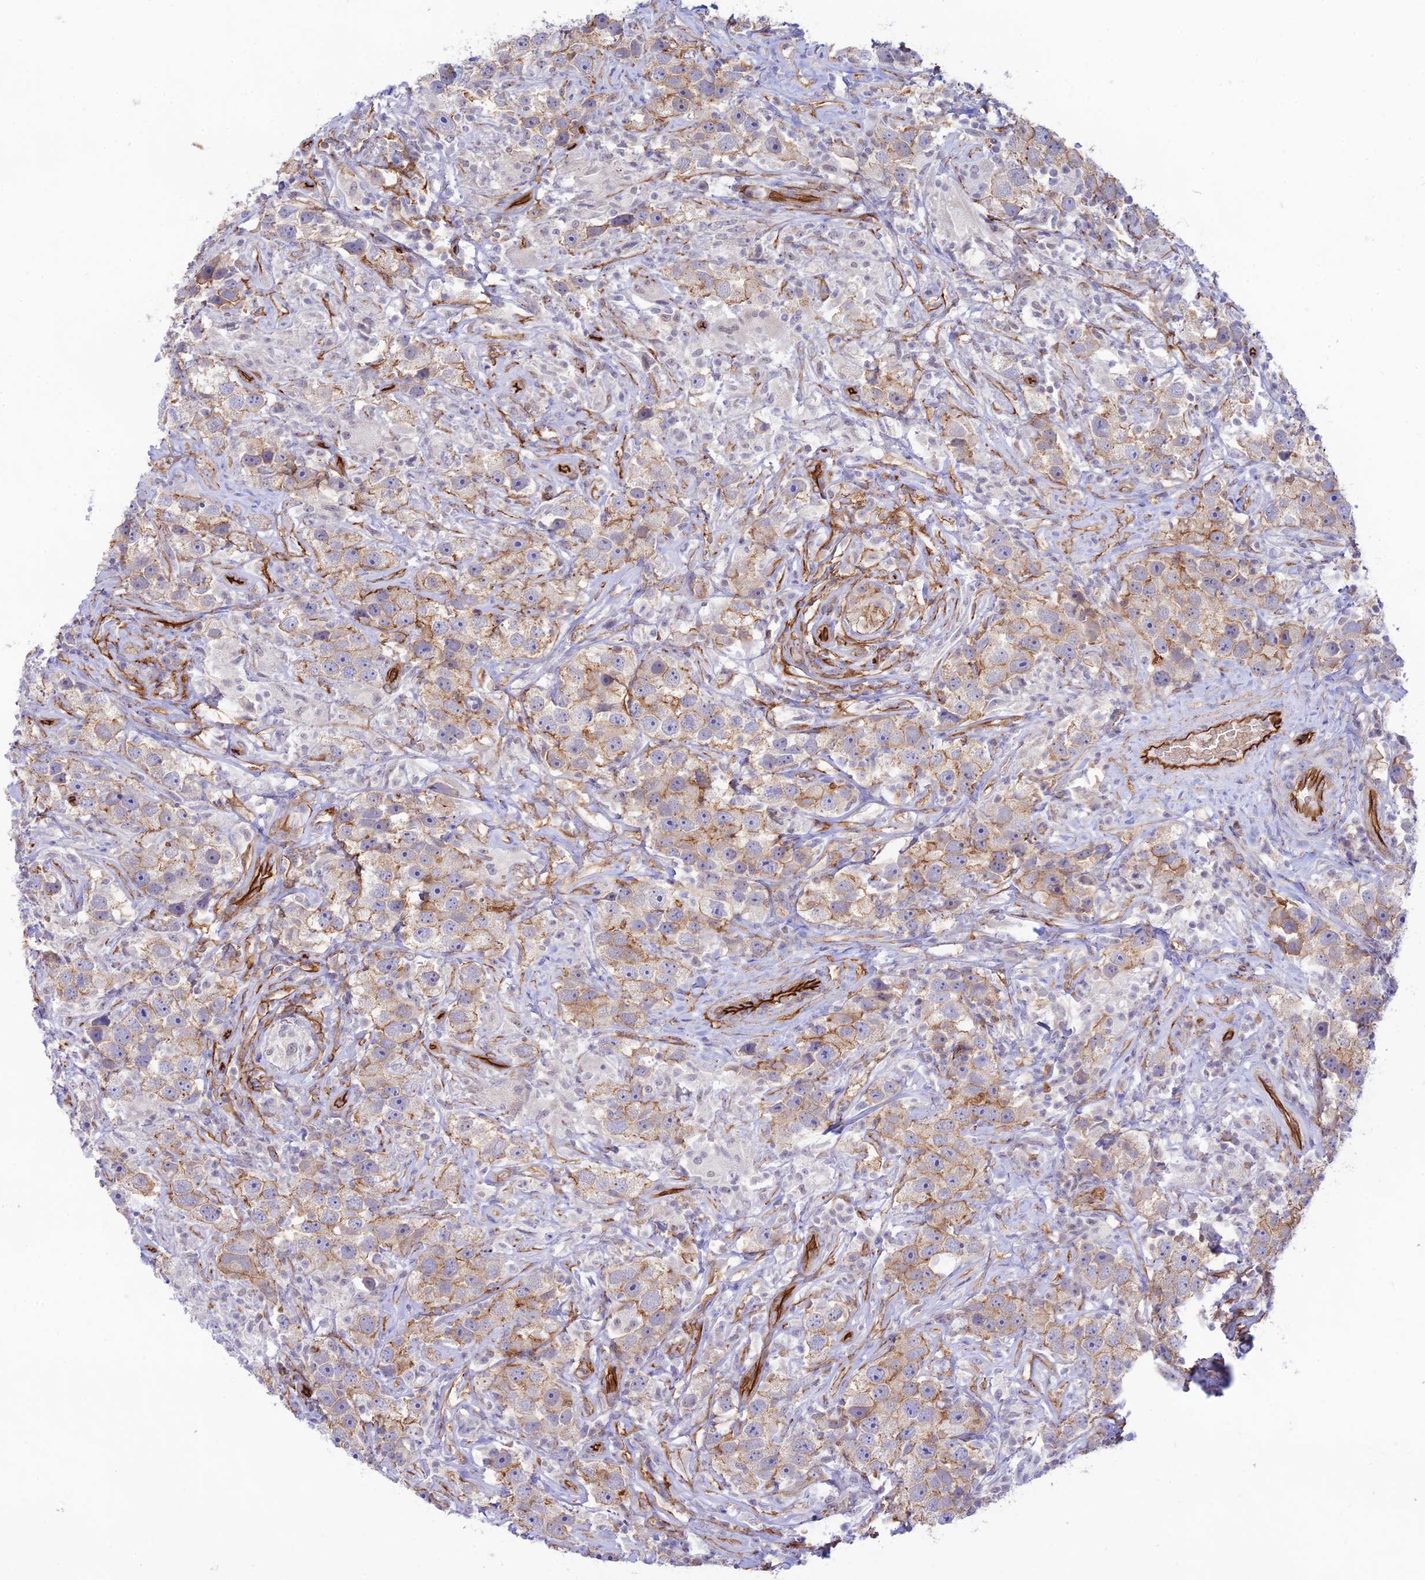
{"staining": {"intensity": "moderate", "quantity": "<25%", "location": "cytoplasmic/membranous"}, "tissue": "testis cancer", "cell_type": "Tumor cells", "image_type": "cancer", "snomed": [{"axis": "morphology", "description": "Seminoma, NOS"}, {"axis": "topography", "description": "Testis"}], "caption": "An image showing moderate cytoplasmic/membranous staining in approximately <25% of tumor cells in seminoma (testis), as visualized by brown immunohistochemical staining.", "gene": "YPEL5", "patient": {"sex": "male", "age": 49}}